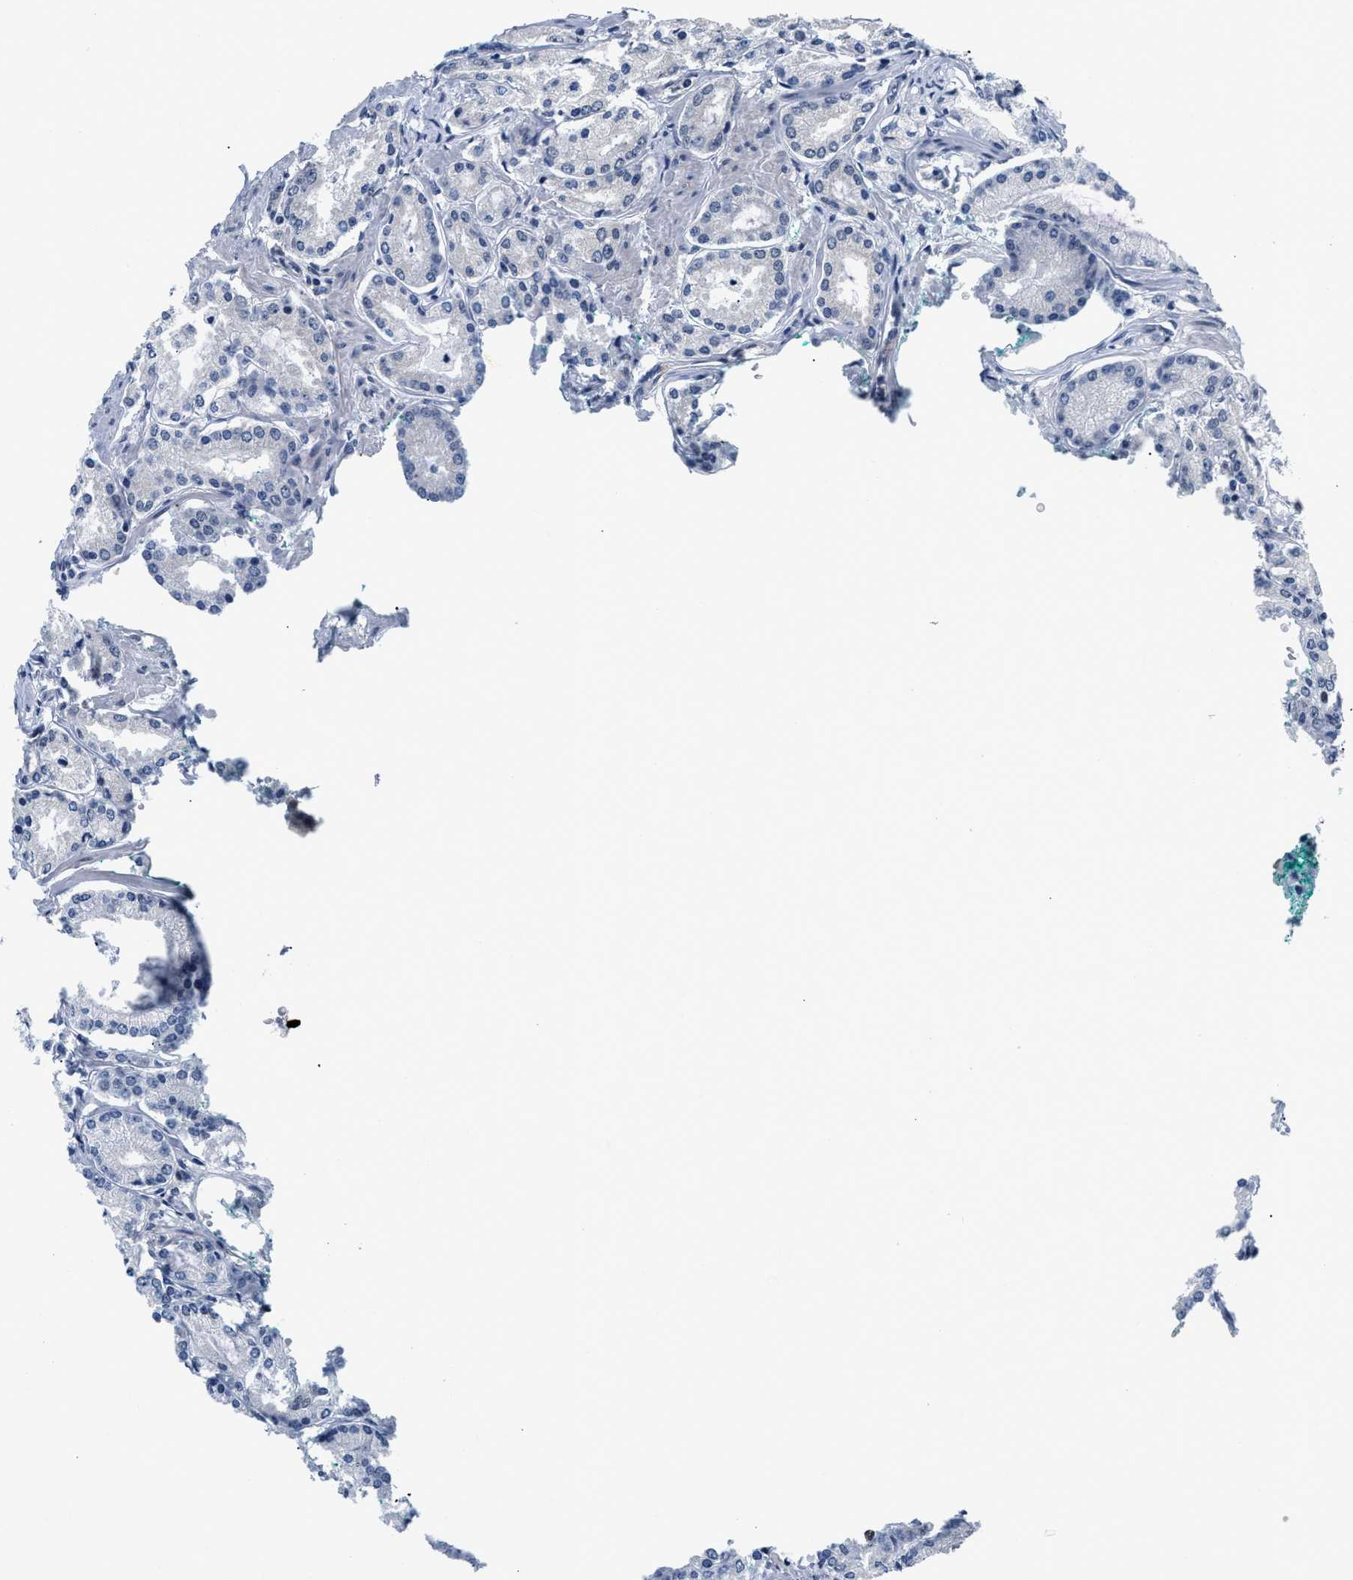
{"staining": {"intensity": "negative", "quantity": "none", "location": "none"}, "tissue": "prostate cancer", "cell_type": "Tumor cells", "image_type": "cancer", "snomed": [{"axis": "morphology", "description": "Adenocarcinoma, Low grade"}, {"axis": "topography", "description": "Prostate"}], "caption": "Tumor cells show no significant protein staining in prostate low-grade adenocarcinoma. Nuclei are stained in blue.", "gene": "SMAD4", "patient": {"sex": "male", "age": 63}}